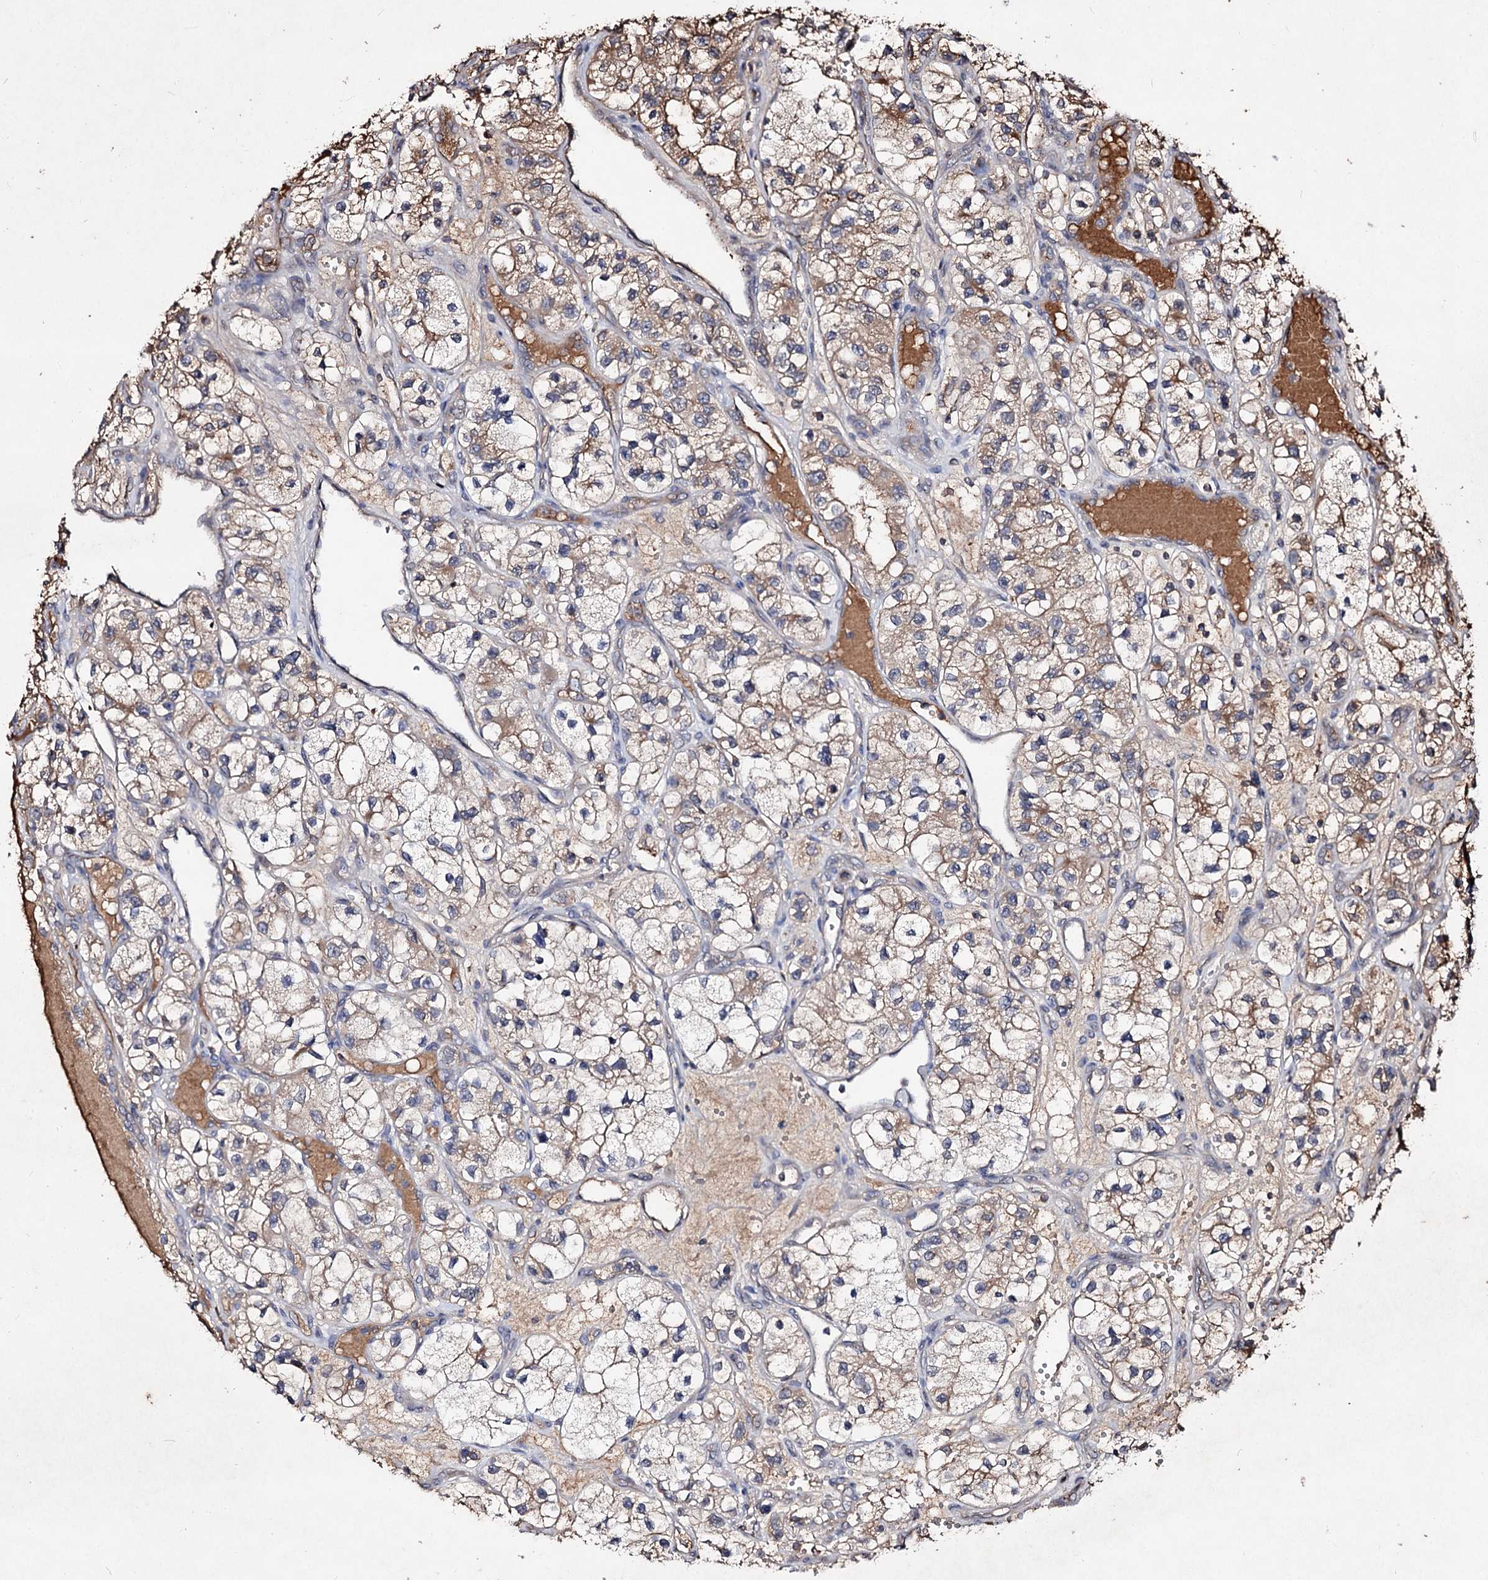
{"staining": {"intensity": "moderate", "quantity": "25%-75%", "location": "cytoplasmic/membranous"}, "tissue": "renal cancer", "cell_type": "Tumor cells", "image_type": "cancer", "snomed": [{"axis": "morphology", "description": "Adenocarcinoma, NOS"}, {"axis": "topography", "description": "Kidney"}], "caption": "Immunohistochemistry of renal cancer exhibits medium levels of moderate cytoplasmic/membranous expression in about 25%-75% of tumor cells. (IHC, brightfield microscopy, high magnification).", "gene": "ARFIP2", "patient": {"sex": "female", "age": 57}}